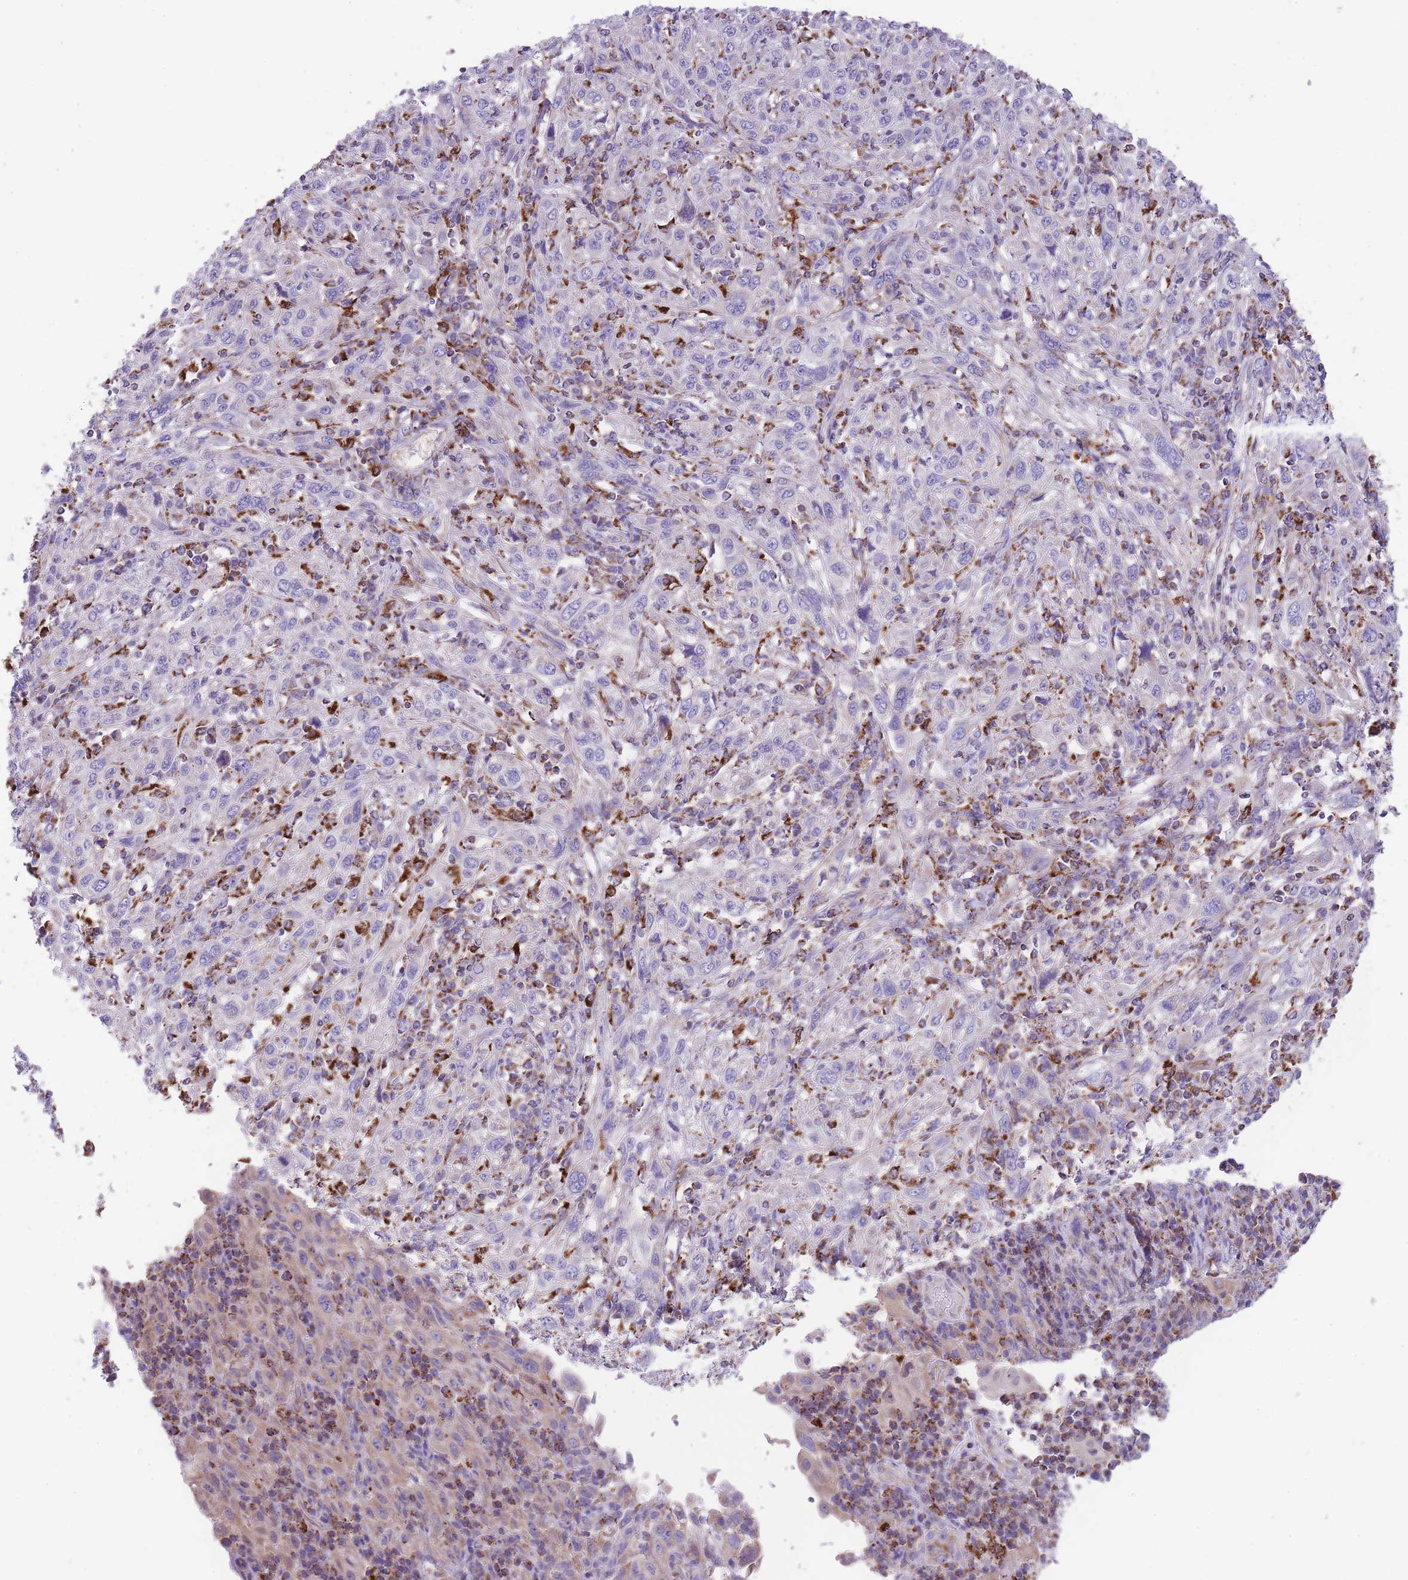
{"staining": {"intensity": "negative", "quantity": "none", "location": "none"}, "tissue": "cervical cancer", "cell_type": "Tumor cells", "image_type": "cancer", "snomed": [{"axis": "morphology", "description": "Squamous cell carcinoma, NOS"}, {"axis": "topography", "description": "Cervix"}], "caption": "This is a photomicrograph of immunohistochemistry (IHC) staining of cervical cancer (squamous cell carcinoma), which shows no staining in tumor cells.", "gene": "ST3GAL3", "patient": {"sex": "female", "age": 46}}